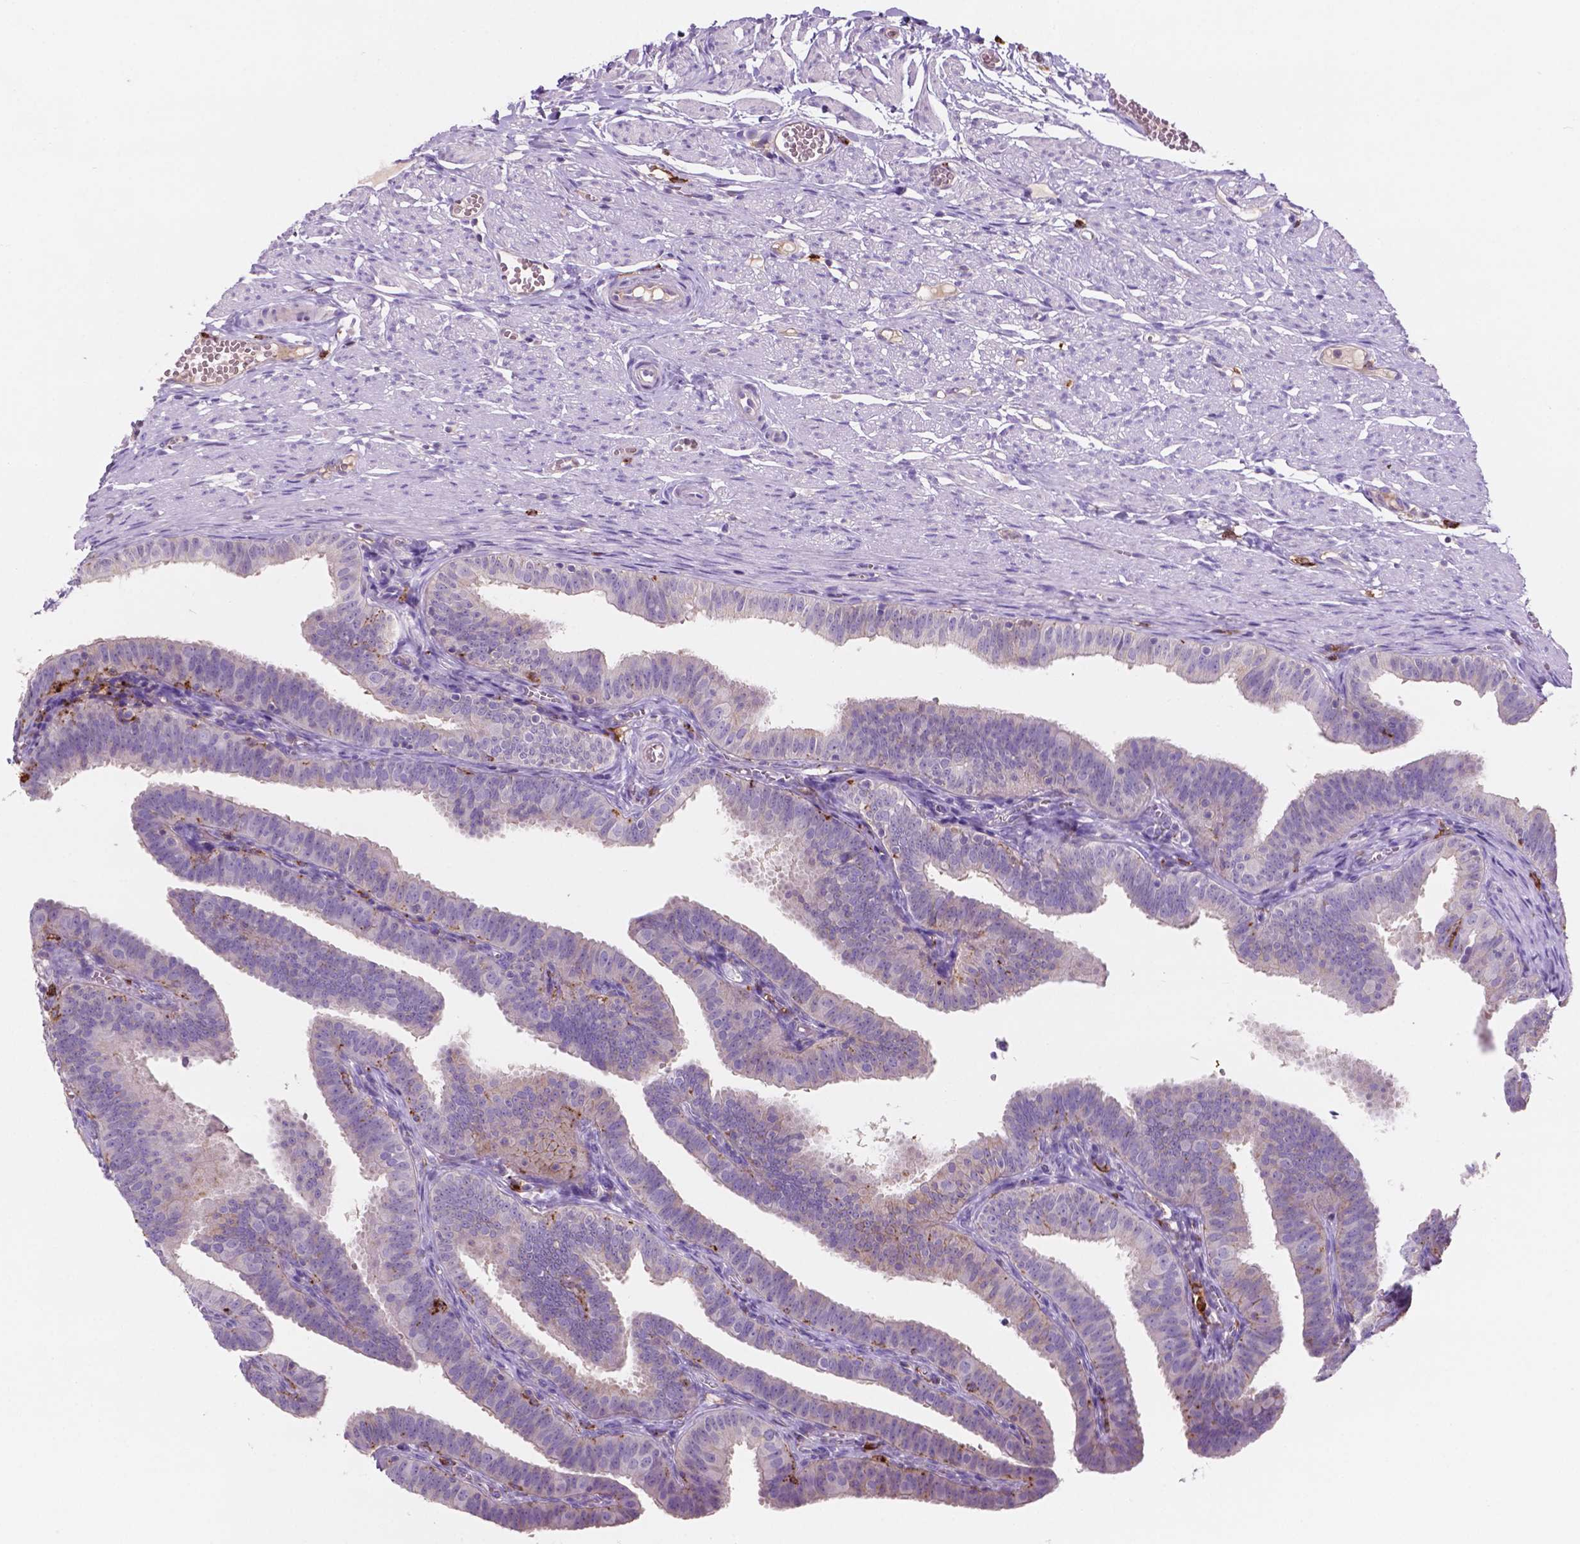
{"staining": {"intensity": "moderate", "quantity": "<25%", "location": "cytoplasmic/membranous"}, "tissue": "fallopian tube", "cell_type": "Glandular cells", "image_type": "normal", "snomed": [{"axis": "morphology", "description": "Normal tissue, NOS"}, {"axis": "topography", "description": "Fallopian tube"}], "caption": "DAB immunohistochemical staining of benign fallopian tube reveals moderate cytoplasmic/membranous protein staining in about <25% of glandular cells. Using DAB (brown) and hematoxylin (blue) stains, captured at high magnification using brightfield microscopy.", "gene": "MKRN2OS", "patient": {"sex": "female", "age": 25}}